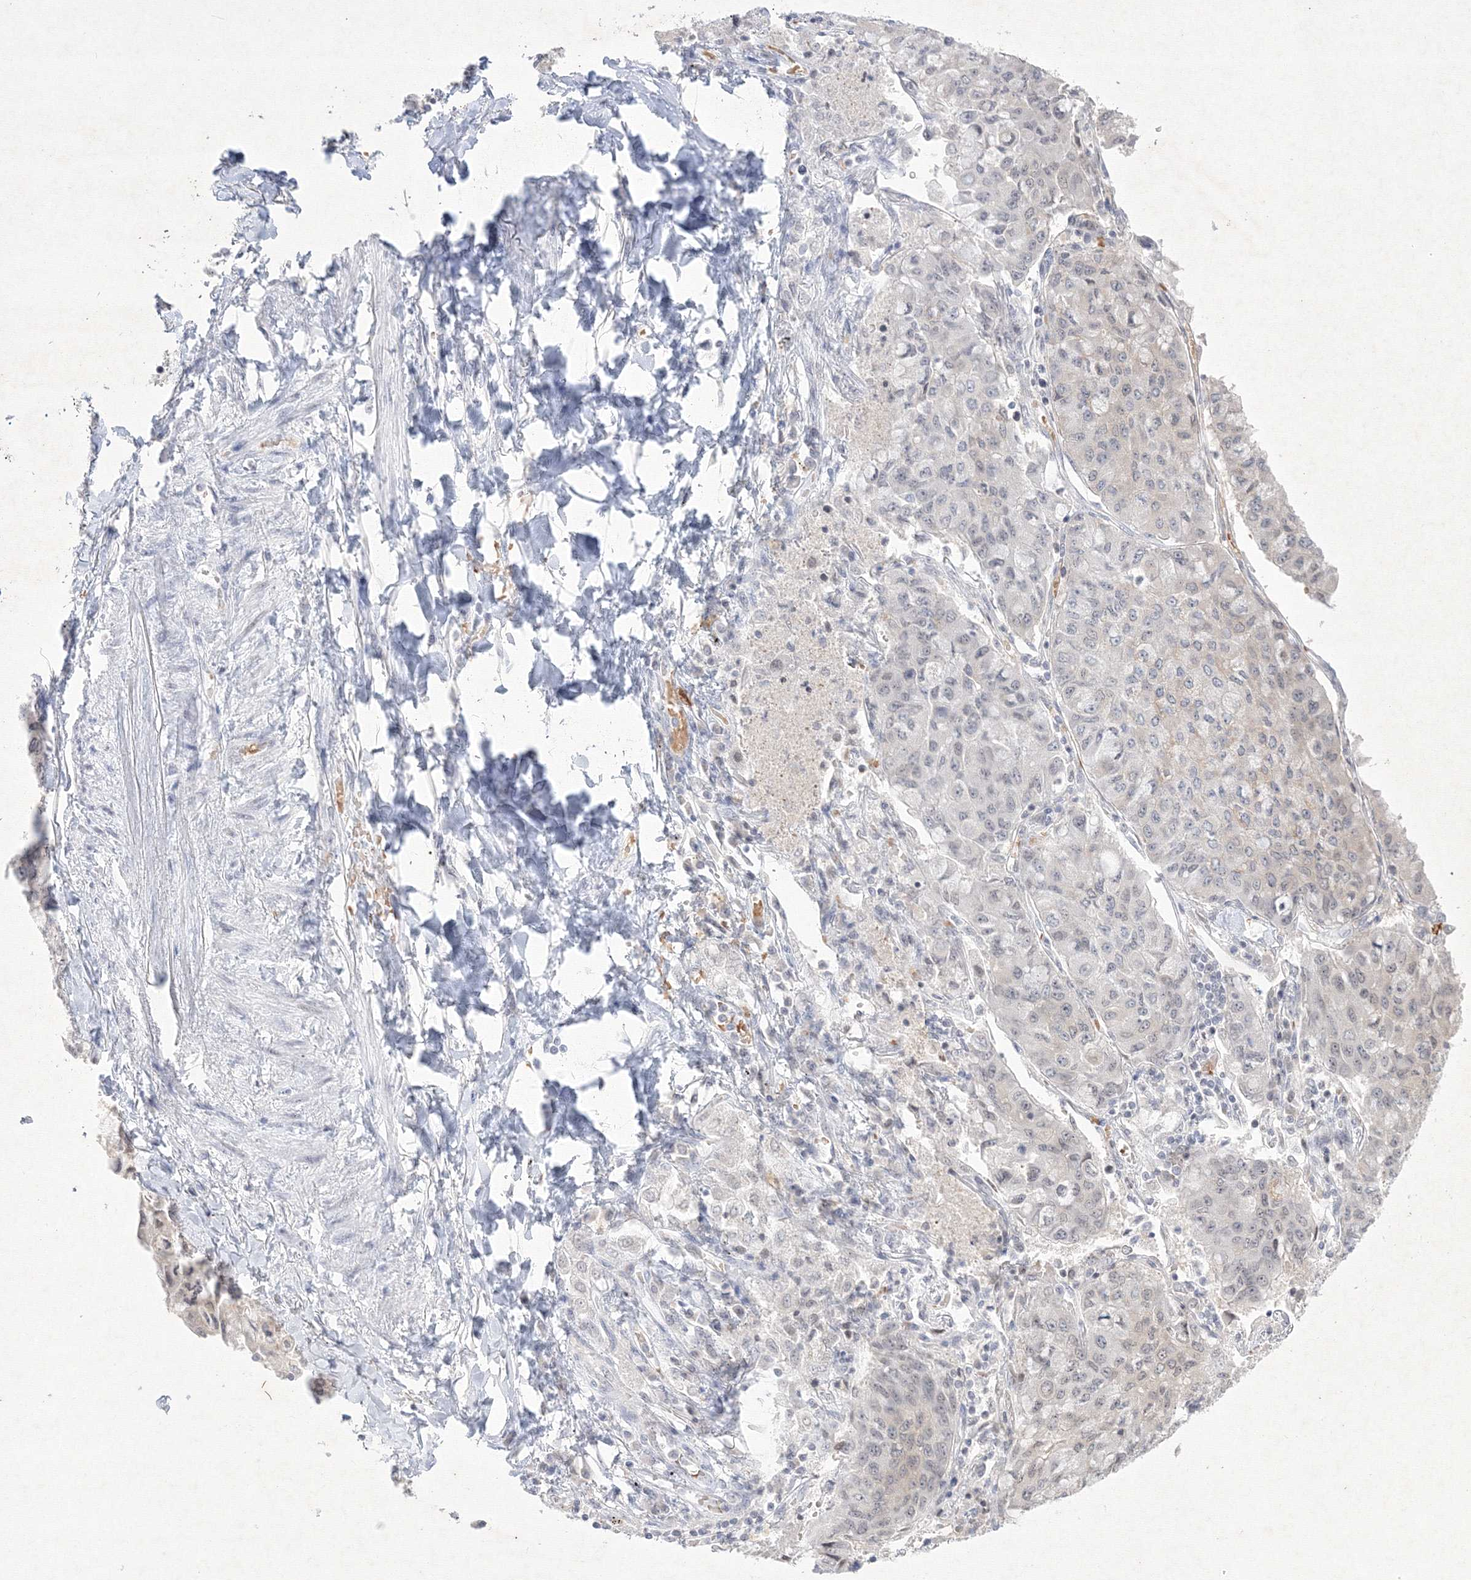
{"staining": {"intensity": "negative", "quantity": "none", "location": "none"}, "tissue": "lung cancer", "cell_type": "Tumor cells", "image_type": "cancer", "snomed": [{"axis": "morphology", "description": "Squamous cell carcinoma, NOS"}, {"axis": "topography", "description": "Lung"}], "caption": "Human lung cancer (squamous cell carcinoma) stained for a protein using immunohistochemistry (IHC) exhibits no positivity in tumor cells.", "gene": "NXPE3", "patient": {"sex": "male", "age": 74}}